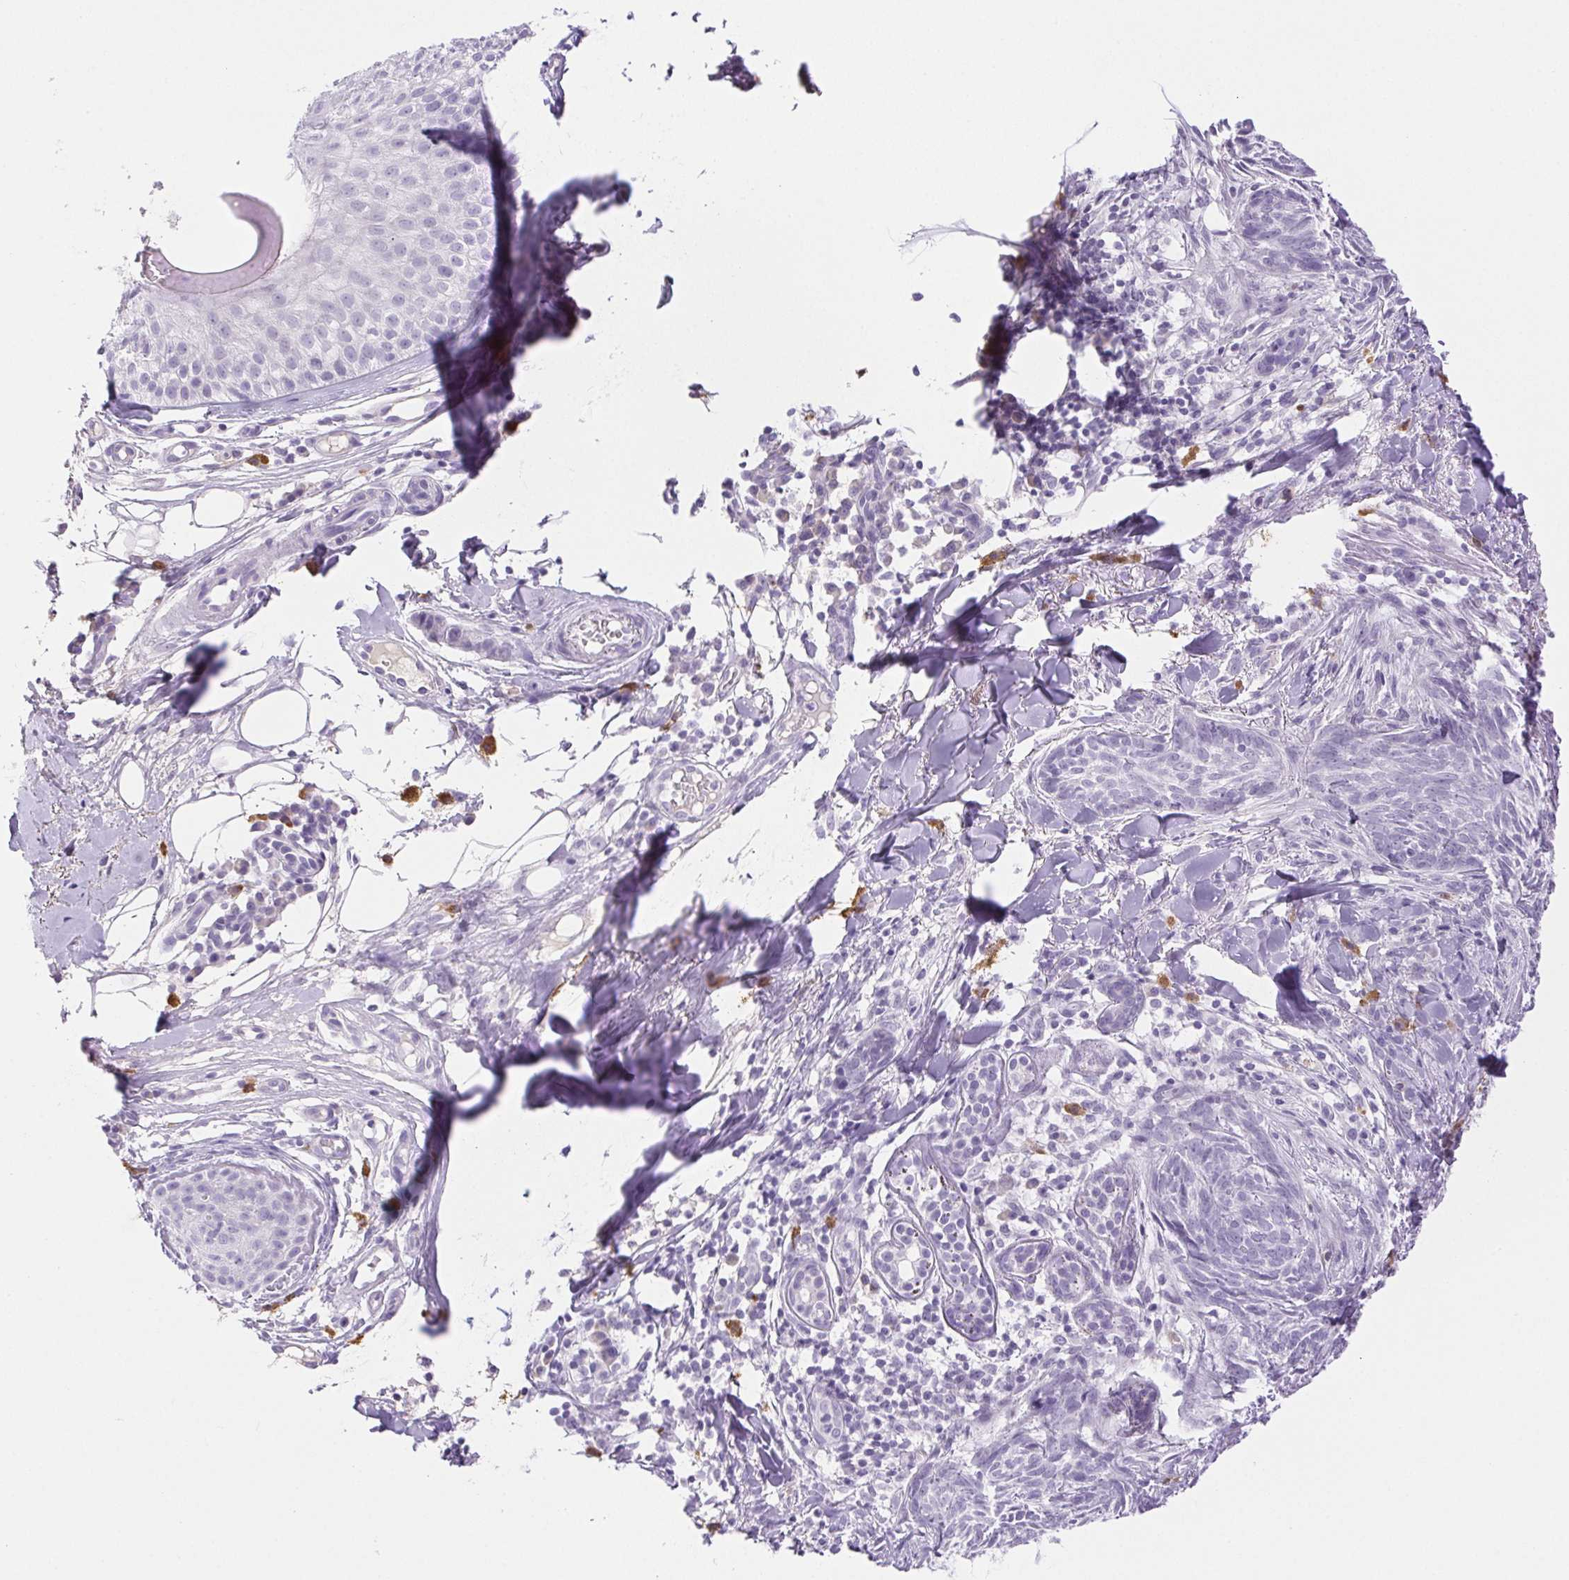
{"staining": {"intensity": "negative", "quantity": "none", "location": "none"}, "tissue": "skin cancer", "cell_type": "Tumor cells", "image_type": "cancer", "snomed": [{"axis": "morphology", "description": "Basal cell carcinoma"}, {"axis": "topography", "description": "Skin"}], "caption": "Skin cancer was stained to show a protein in brown. There is no significant expression in tumor cells. (DAB (3,3'-diaminobenzidine) immunohistochemistry (IHC) with hematoxylin counter stain).", "gene": "PAPPA2", "patient": {"sex": "female", "age": 93}}